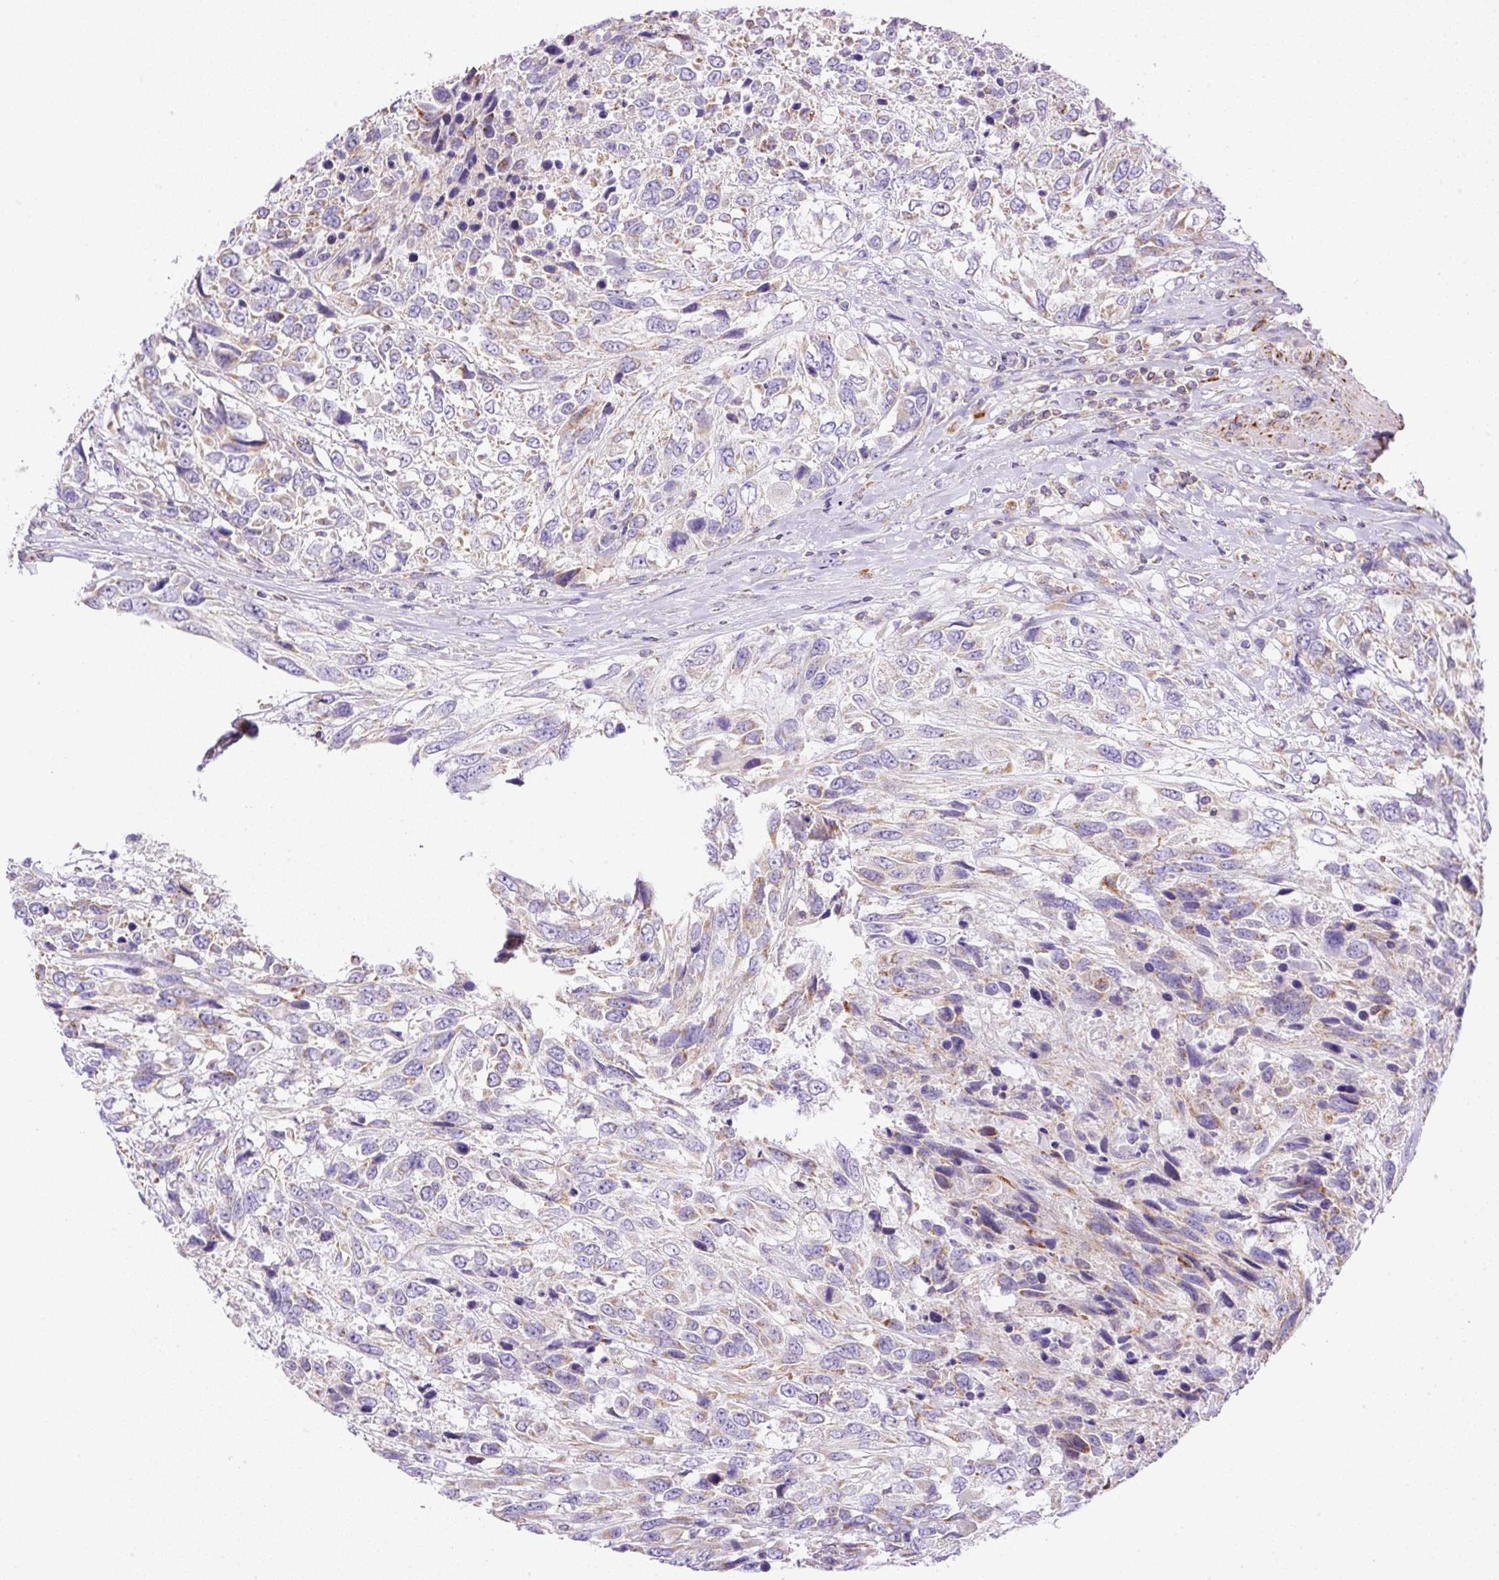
{"staining": {"intensity": "weak", "quantity": "<25%", "location": "cytoplasmic/membranous"}, "tissue": "urothelial cancer", "cell_type": "Tumor cells", "image_type": "cancer", "snomed": [{"axis": "morphology", "description": "Urothelial carcinoma, High grade"}, {"axis": "topography", "description": "Urinary bladder"}], "caption": "Immunohistochemical staining of human urothelial cancer shows no significant expression in tumor cells.", "gene": "NF1", "patient": {"sex": "female", "age": 70}}